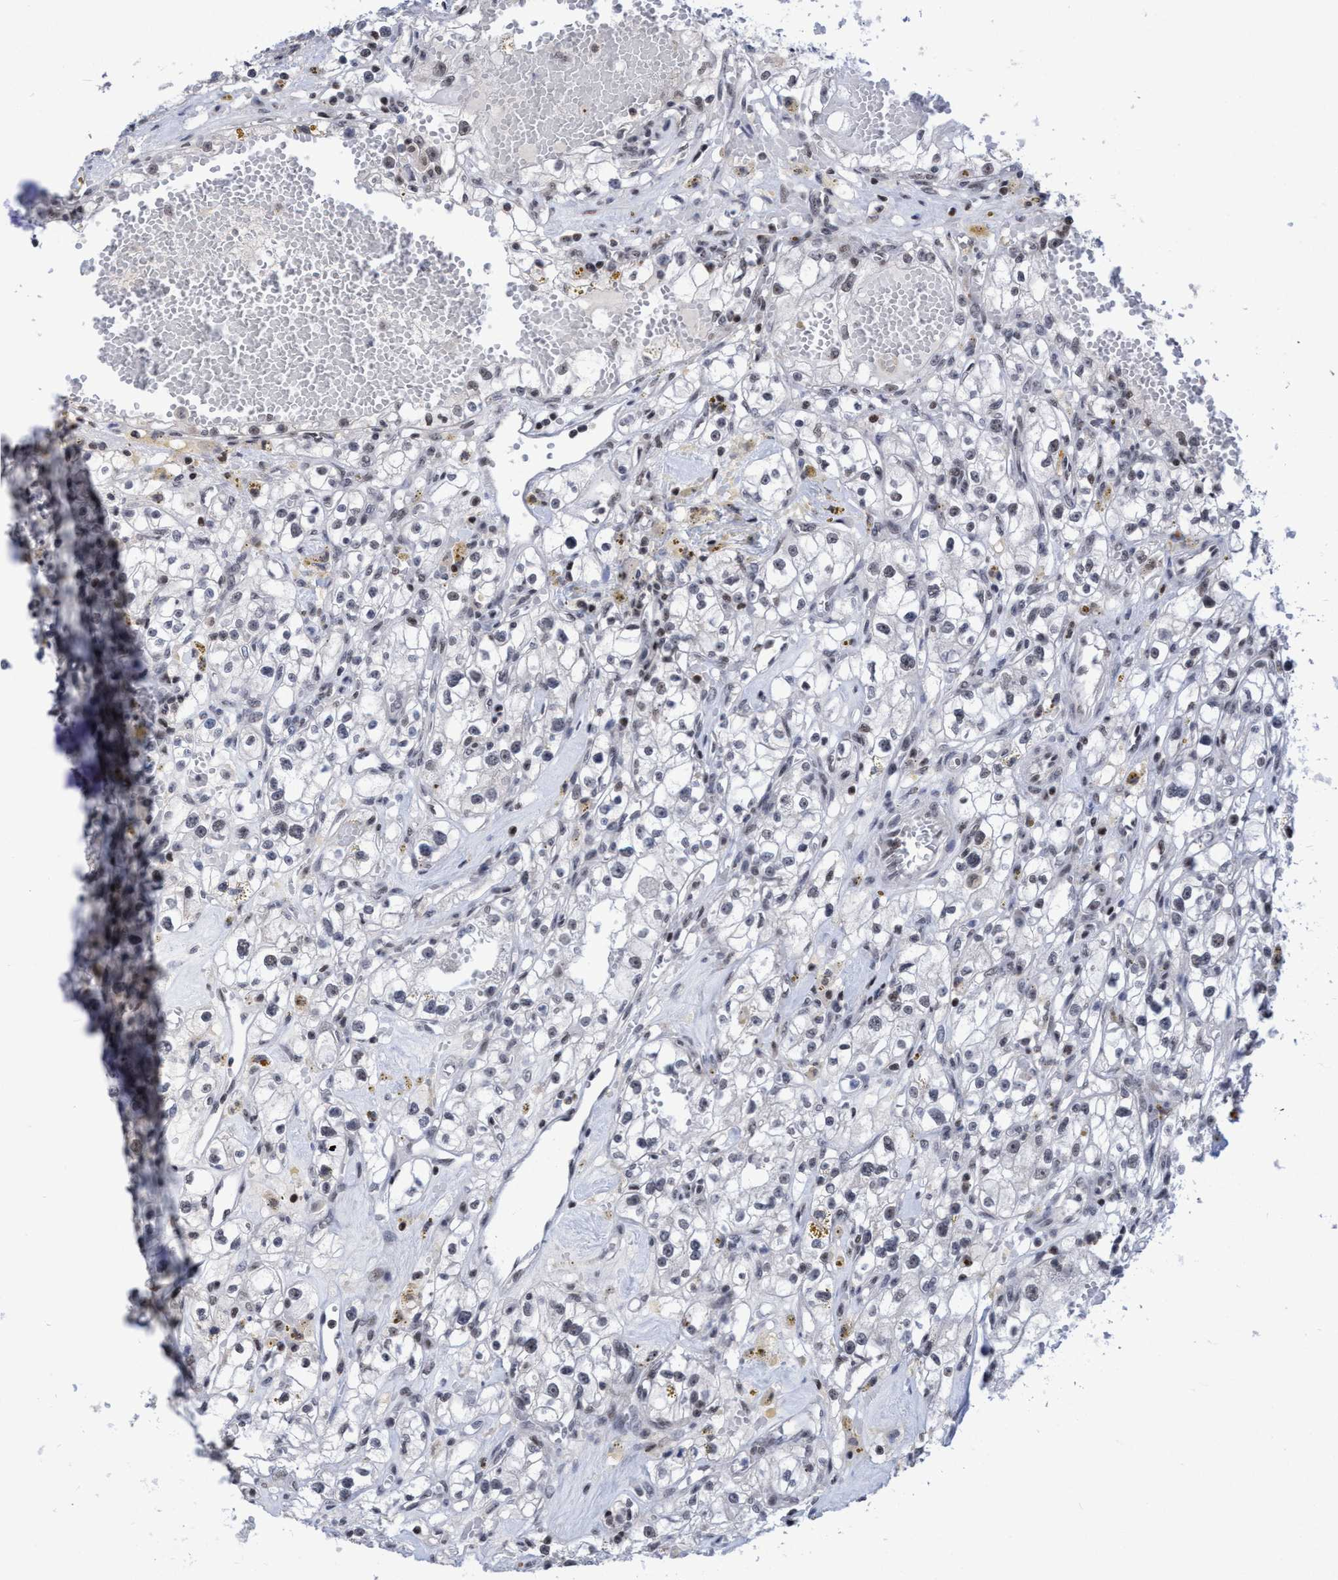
{"staining": {"intensity": "negative", "quantity": "none", "location": "none"}, "tissue": "renal cancer", "cell_type": "Tumor cells", "image_type": "cancer", "snomed": [{"axis": "morphology", "description": "Adenocarcinoma, NOS"}, {"axis": "topography", "description": "Kidney"}], "caption": "Tumor cells are negative for brown protein staining in renal cancer (adenocarcinoma).", "gene": "C9orf78", "patient": {"sex": "male", "age": 56}}